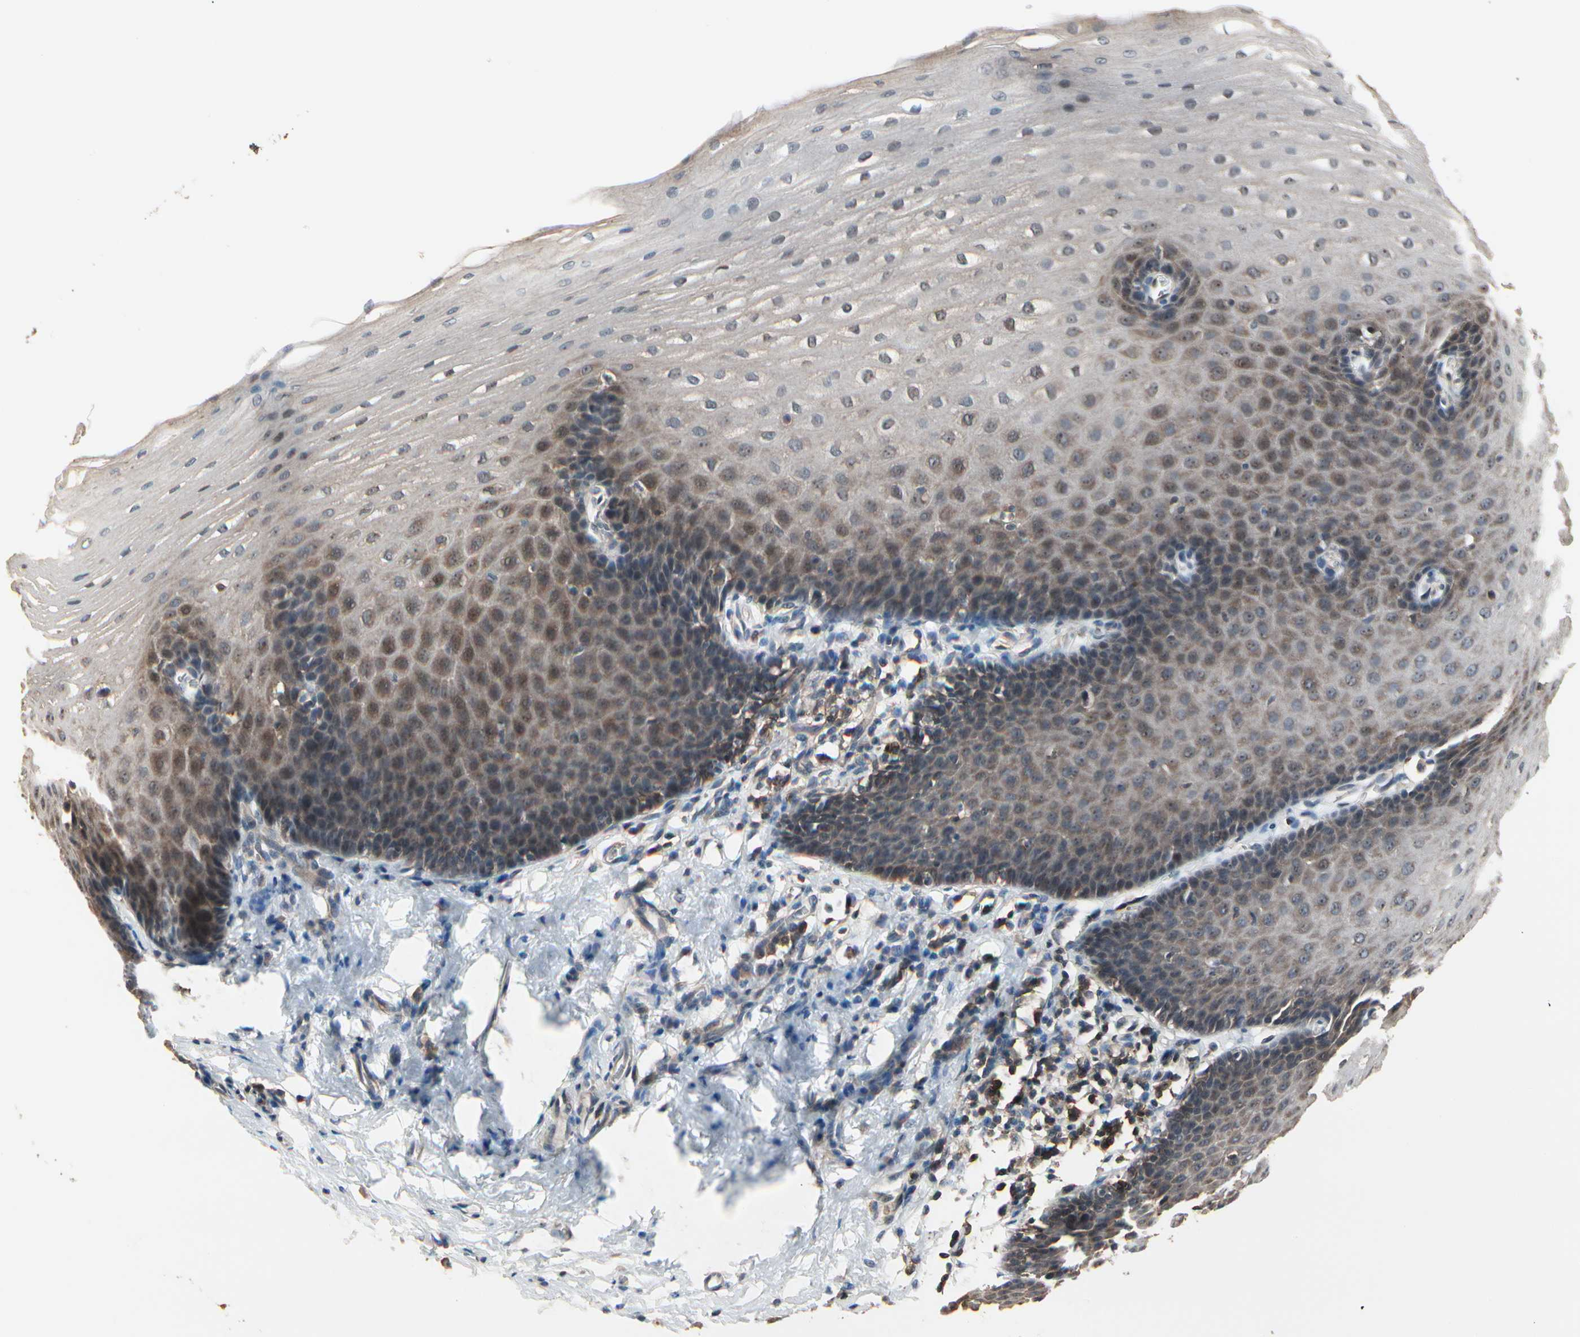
{"staining": {"intensity": "moderate", "quantity": "25%-75%", "location": "cytoplasmic/membranous"}, "tissue": "esophagus", "cell_type": "Squamous epithelial cells", "image_type": "normal", "snomed": [{"axis": "morphology", "description": "Normal tissue, NOS"}, {"axis": "topography", "description": "Esophagus"}], "caption": "IHC staining of benign esophagus, which displays medium levels of moderate cytoplasmic/membranous positivity in about 25%-75% of squamous epithelial cells indicating moderate cytoplasmic/membranous protein positivity. The staining was performed using DAB (3,3'-diaminobenzidine) (brown) for protein detection and nuclei were counterstained in hematoxylin (blue).", "gene": "MAPK13", "patient": {"sex": "male", "age": 70}}